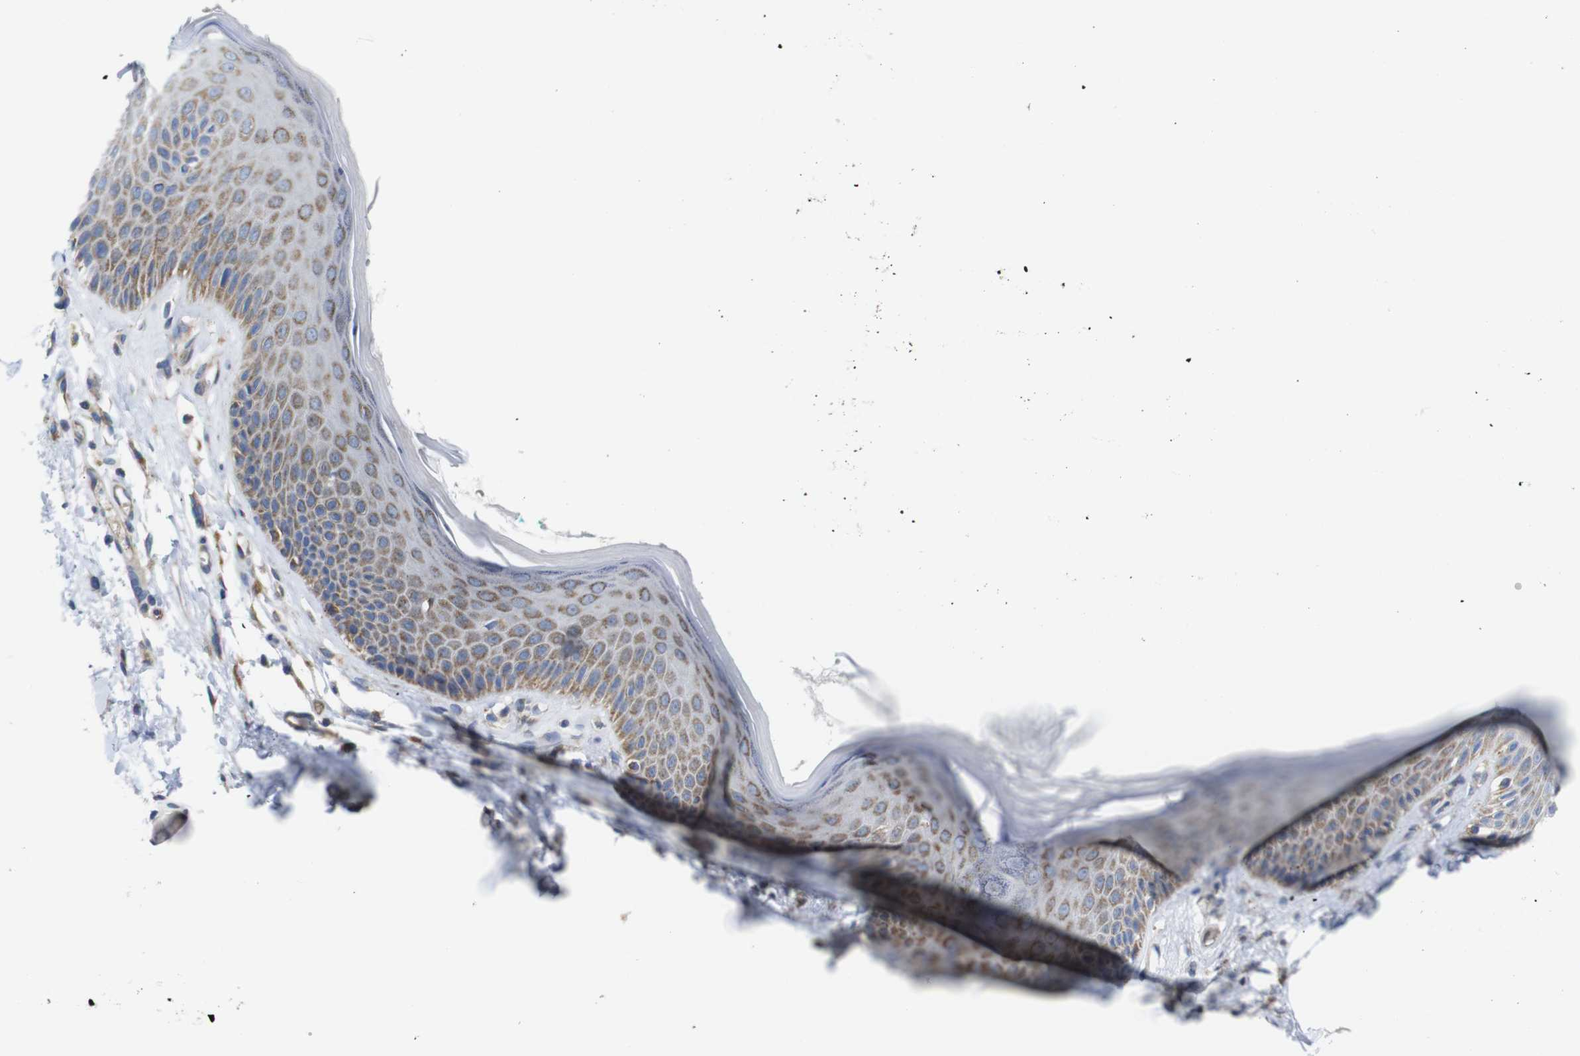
{"staining": {"intensity": "moderate", "quantity": "25%-75%", "location": "cytoplasmic/membranous"}, "tissue": "skin", "cell_type": "Epidermal cells", "image_type": "normal", "snomed": [{"axis": "morphology", "description": "Normal tissue, NOS"}, {"axis": "topography", "description": "Vulva"}], "caption": "Moderate cytoplasmic/membranous expression is present in approximately 25%-75% of epidermal cells in unremarkable skin.", "gene": "PDCD1LG2", "patient": {"sex": "female", "age": 73}}